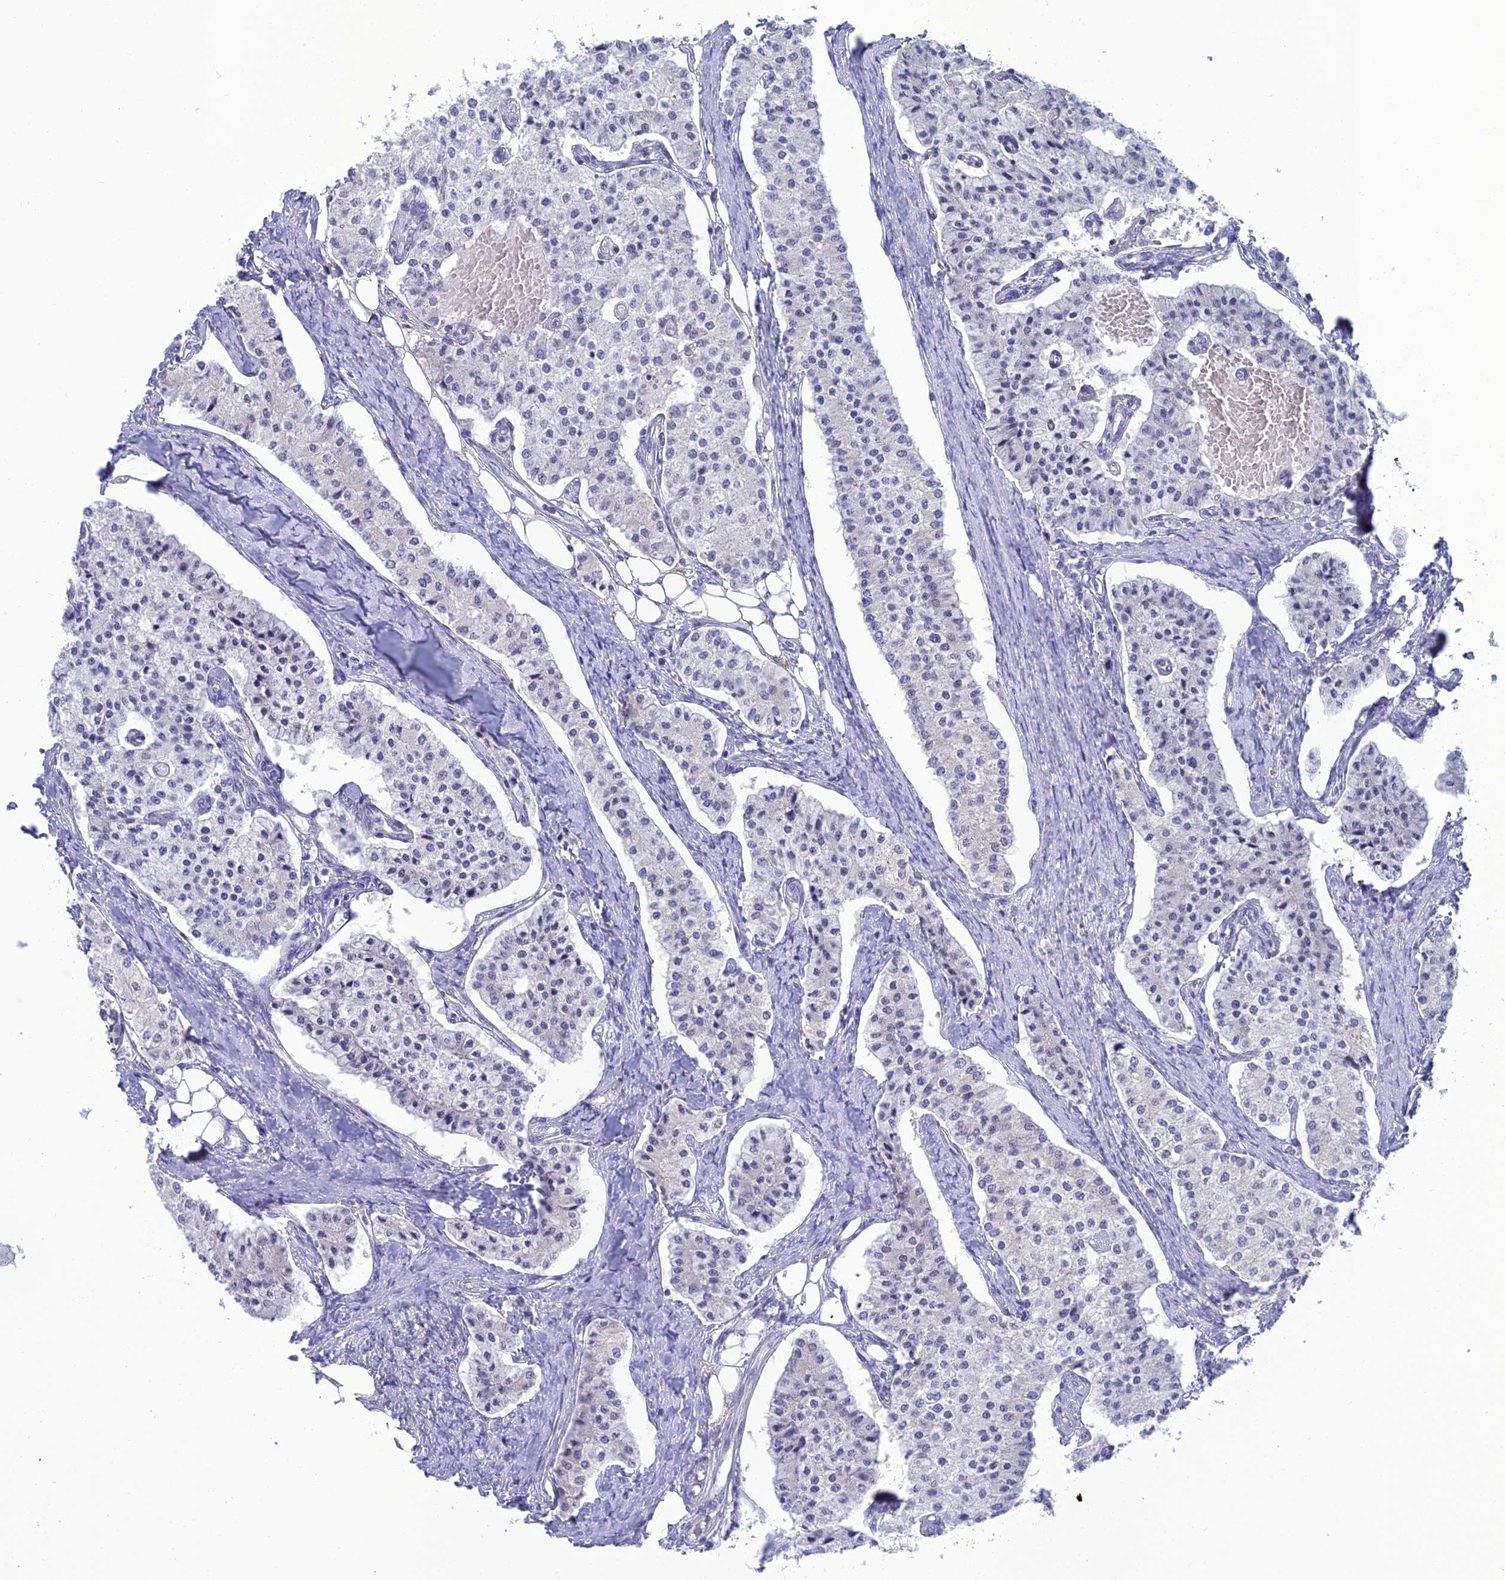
{"staining": {"intensity": "negative", "quantity": "none", "location": "none"}, "tissue": "carcinoid", "cell_type": "Tumor cells", "image_type": "cancer", "snomed": [{"axis": "morphology", "description": "Carcinoid, malignant, NOS"}, {"axis": "topography", "description": "Colon"}], "caption": "DAB immunohistochemical staining of carcinoid shows no significant staining in tumor cells. Brightfield microscopy of immunohistochemistry (IHC) stained with DAB (3,3'-diaminobenzidine) (brown) and hematoxylin (blue), captured at high magnification.", "gene": "GNPNAT1", "patient": {"sex": "female", "age": 52}}